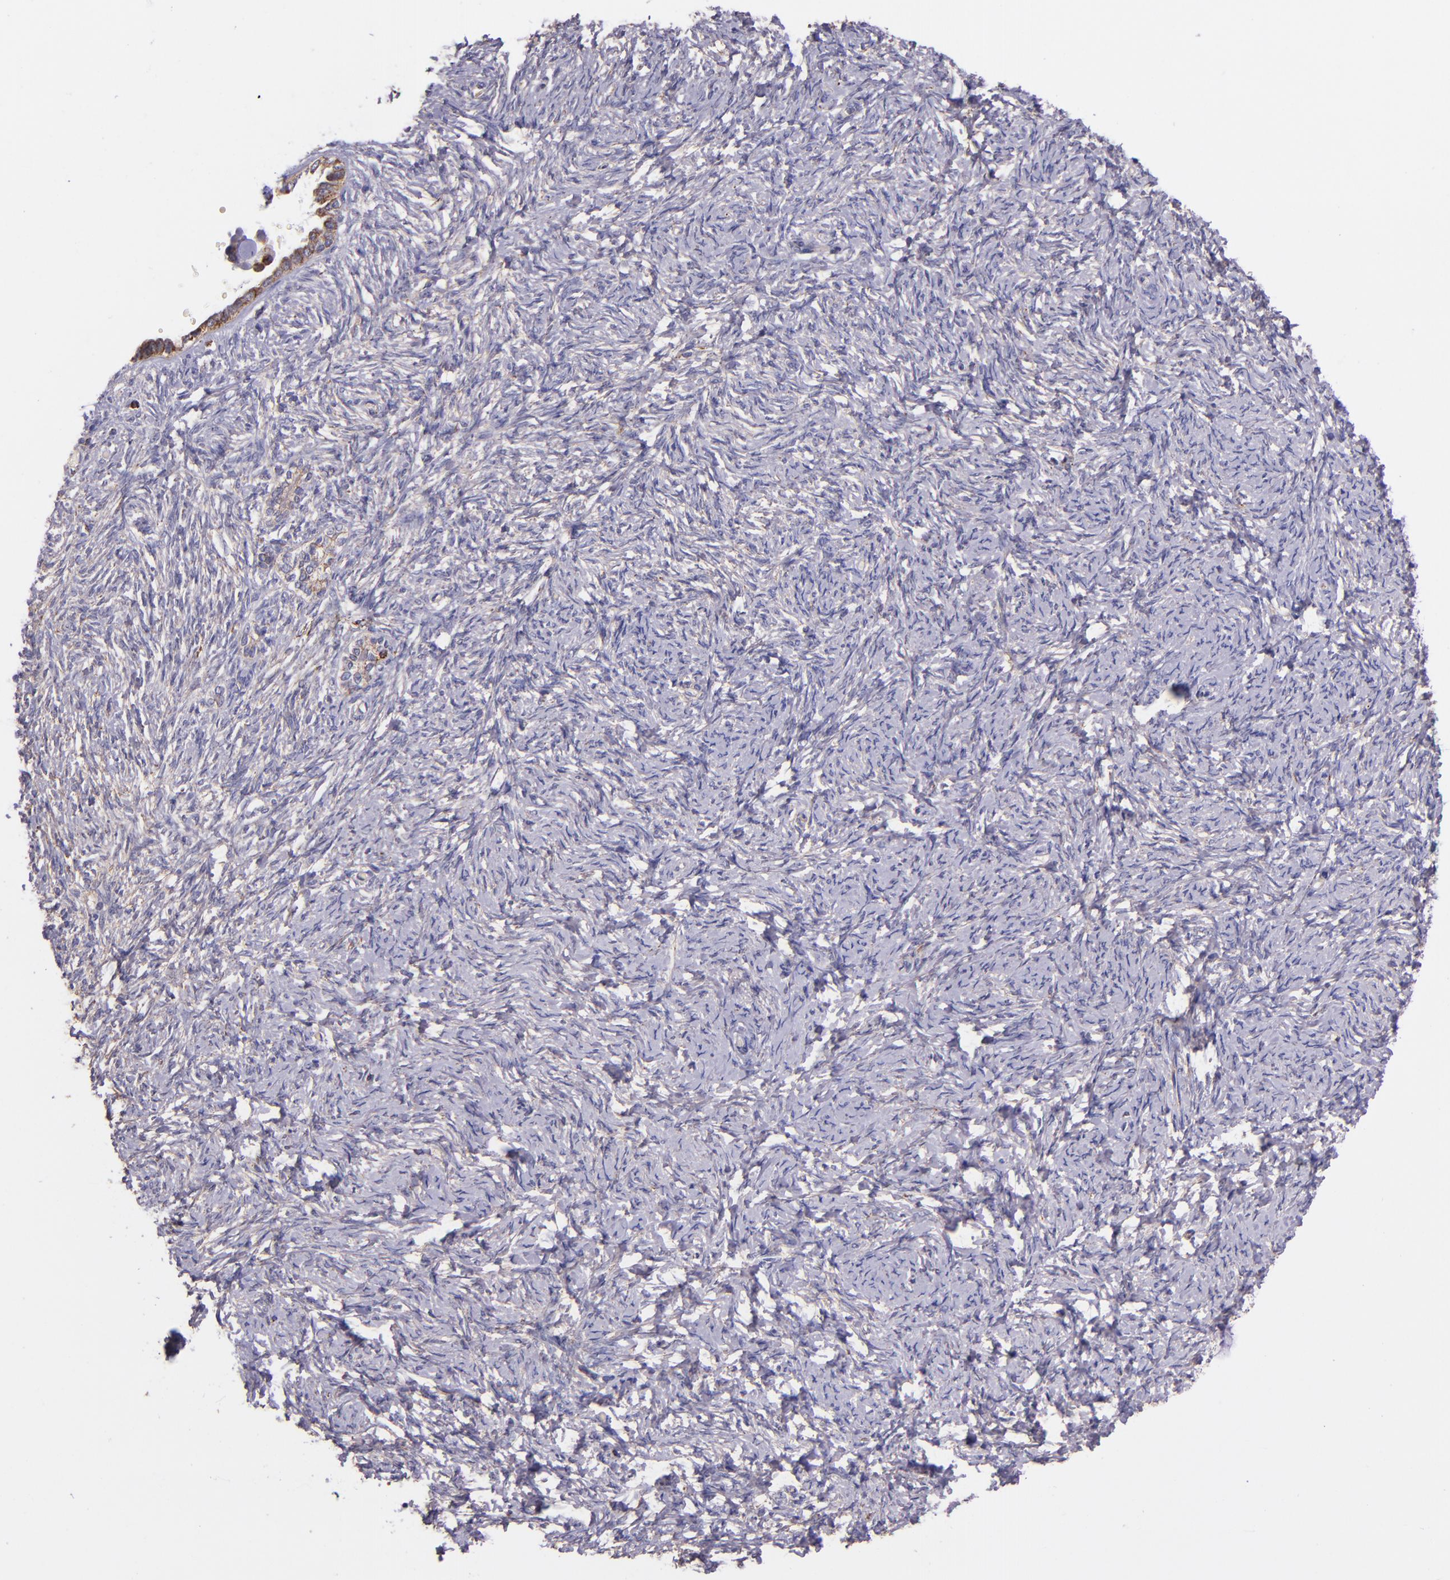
{"staining": {"intensity": "moderate", "quantity": ">75%", "location": "cytoplasmic/membranous"}, "tissue": "ovarian cancer", "cell_type": "Tumor cells", "image_type": "cancer", "snomed": [{"axis": "morphology", "description": "Normal tissue, NOS"}, {"axis": "morphology", "description": "Cystadenocarcinoma, serous, NOS"}, {"axis": "topography", "description": "Ovary"}], "caption": "A histopathology image showing moderate cytoplasmic/membranous staining in approximately >75% of tumor cells in serous cystadenocarcinoma (ovarian), as visualized by brown immunohistochemical staining.", "gene": "IDH3G", "patient": {"sex": "female", "age": 62}}